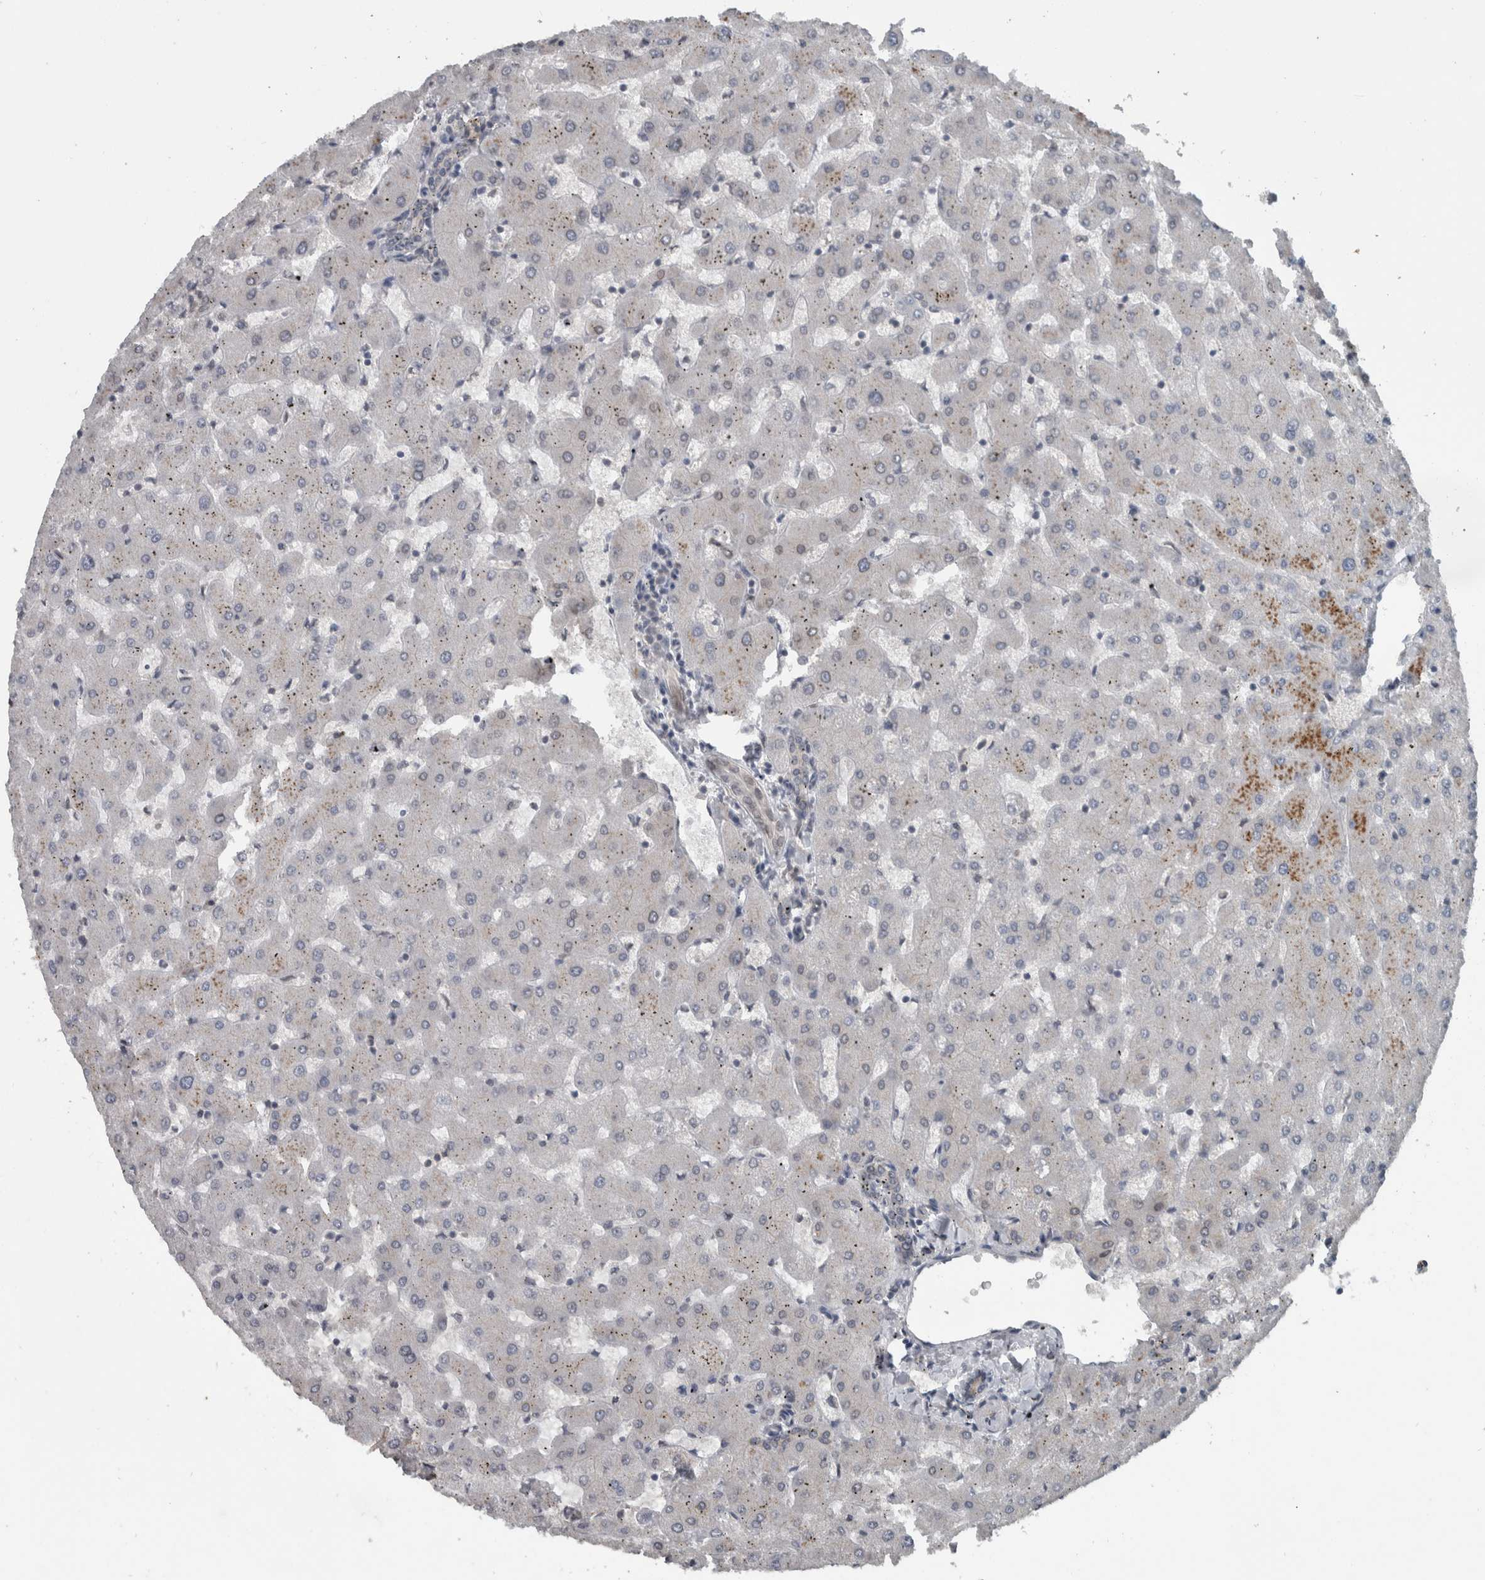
{"staining": {"intensity": "moderate", "quantity": "<25%", "location": "cytoplasmic/membranous,nuclear"}, "tissue": "liver", "cell_type": "Cholangiocytes", "image_type": "normal", "snomed": [{"axis": "morphology", "description": "Normal tissue, NOS"}, {"axis": "topography", "description": "Liver"}], "caption": "Immunohistochemical staining of benign human liver reveals <25% levels of moderate cytoplasmic/membranous,nuclear protein expression in about <25% of cholangiocytes.", "gene": "RANBP2", "patient": {"sex": "female", "age": 63}}